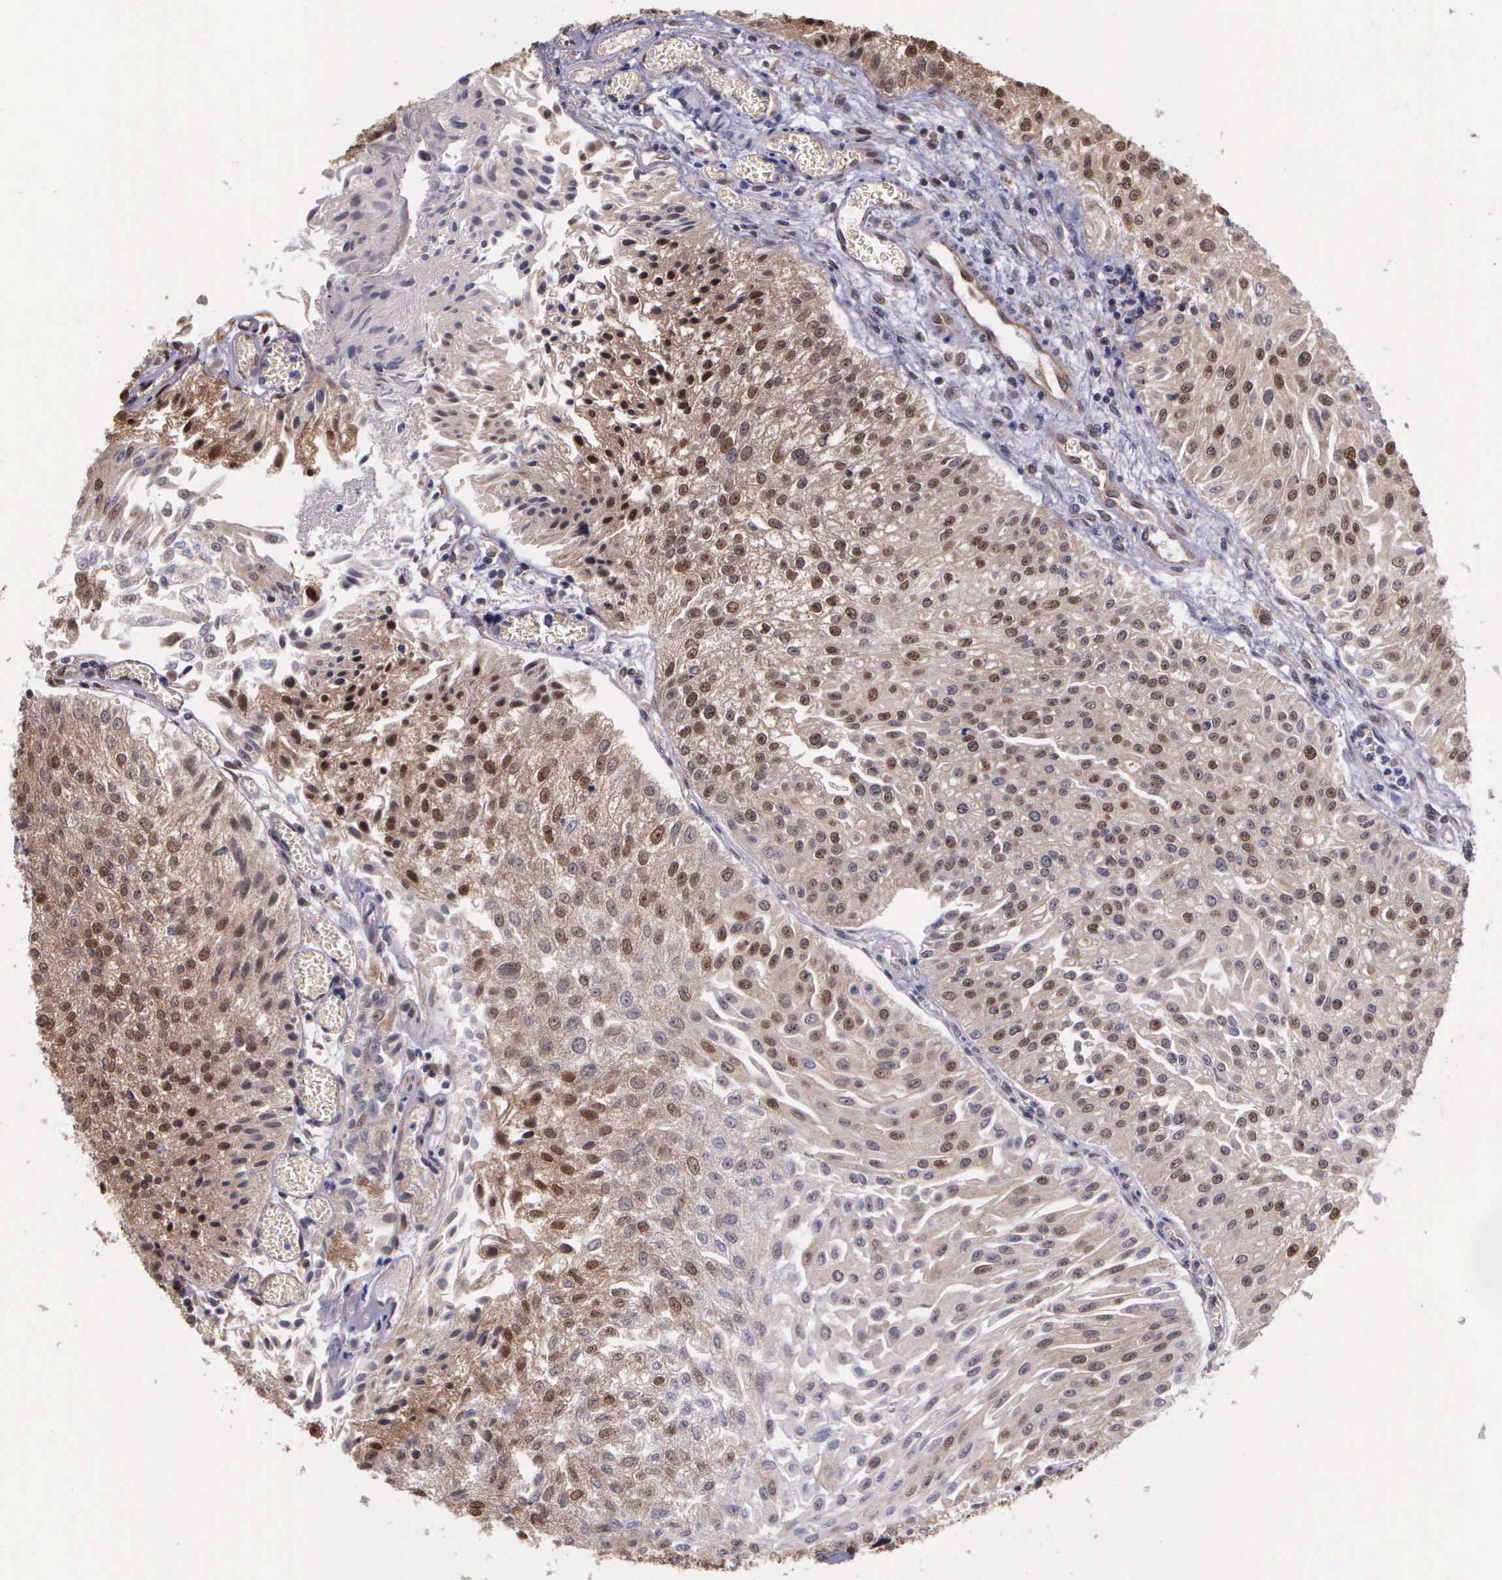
{"staining": {"intensity": "moderate", "quantity": ">75%", "location": "cytoplasmic/membranous,nuclear"}, "tissue": "urothelial cancer", "cell_type": "Tumor cells", "image_type": "cancer", "snomed": [{"axis": "morphology", "description": "Urothelial carcinoma, Low grade"}, {"axis": "topography", "description": "Urinary bladder"}], "caption": "Immunohistochemical staining of human low-grade urothelial carcinoma reveals medium levels of moderate cytoplasmic/membranous and nuclear expression in about >75% of tumor cells.", "gene": "PSMC1", "patient": {"sex": "male", "age": 86}}